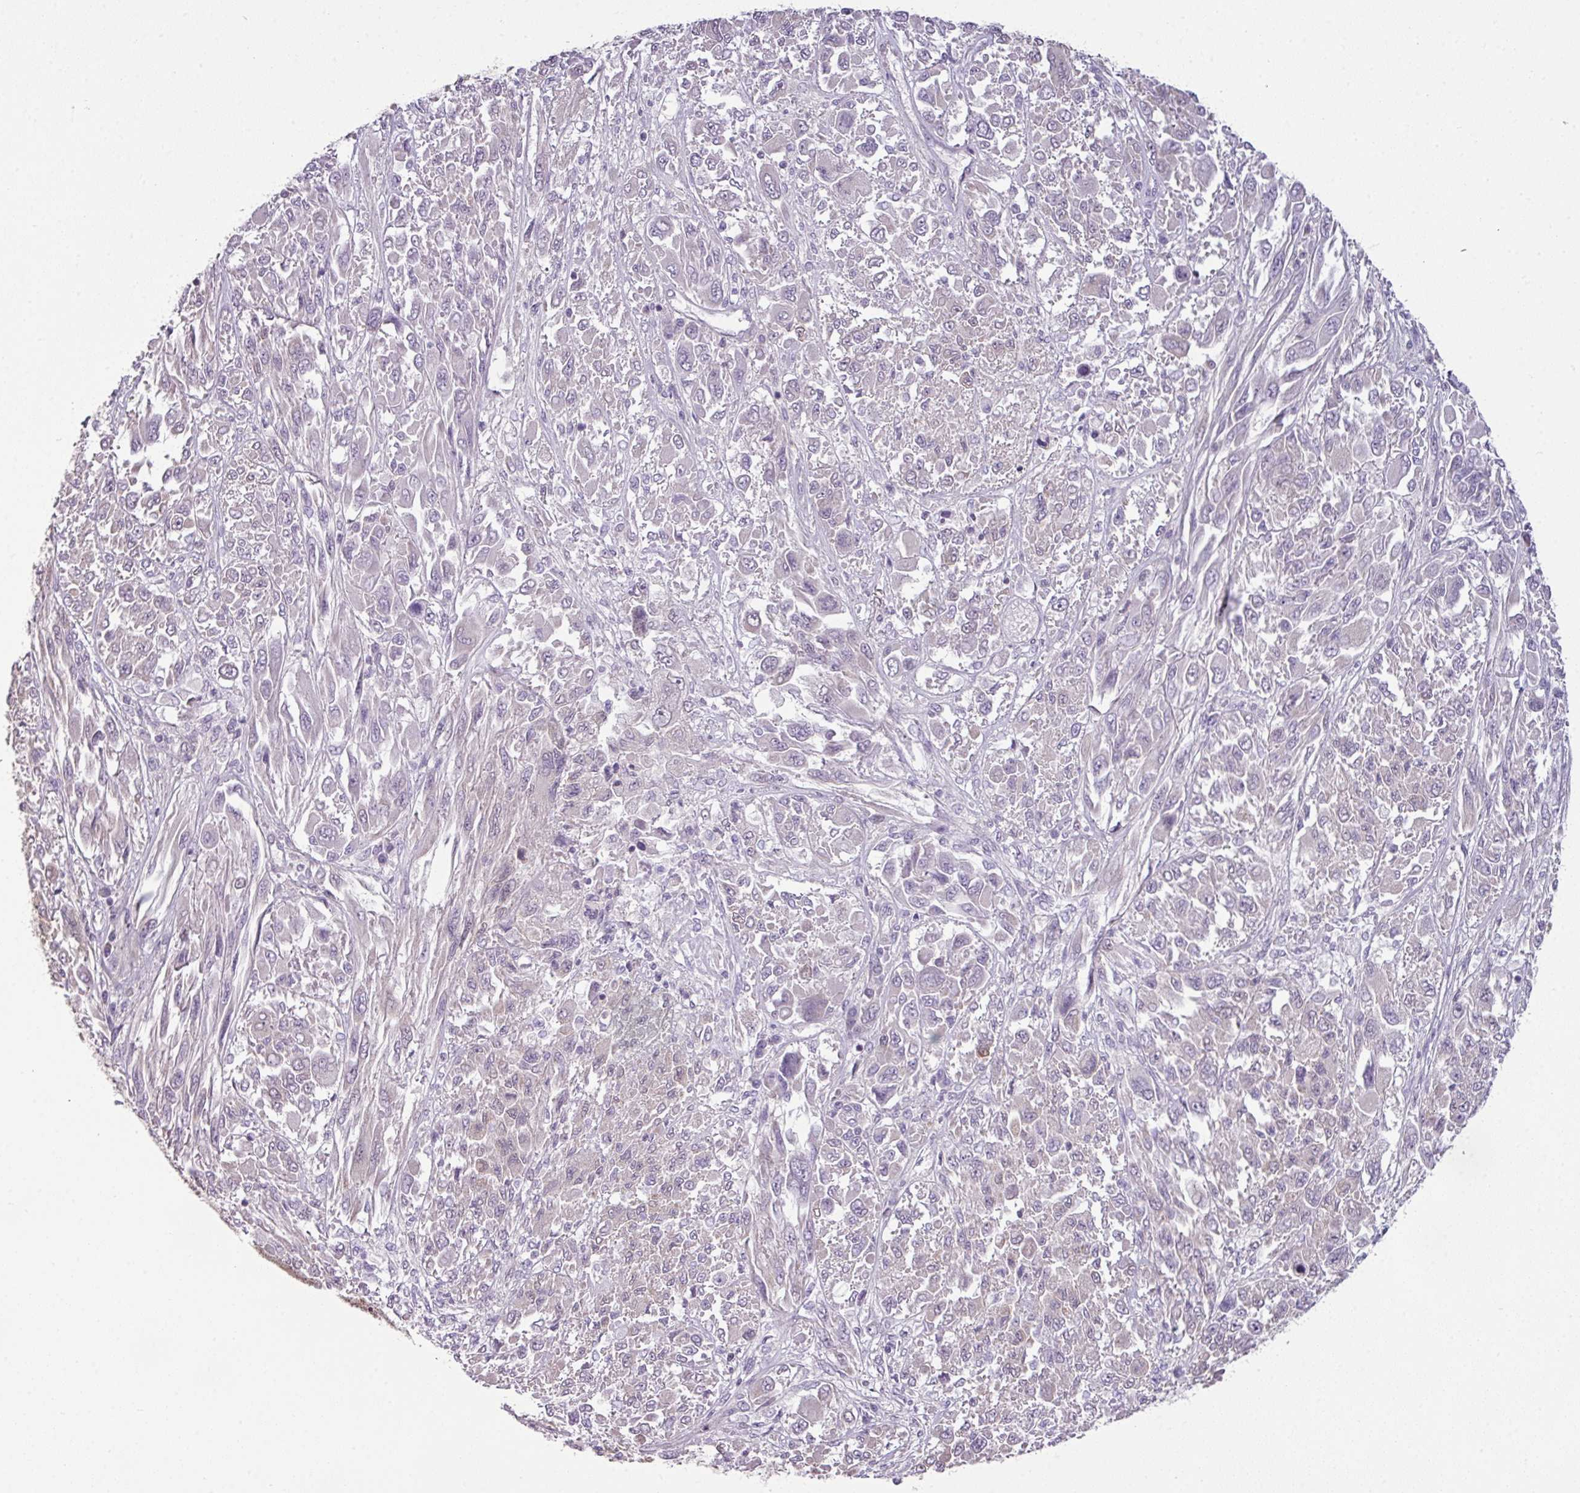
{"staining": {"intensity": "negative", "quantity": "none", "location": "none"}, "tissue": "melanoma", "cell_type": "Tumor cells", "image_type": "cancer", "snomed": [{"axis": "morphology", "description": "Malignant melanoma, NOS"}, {"axis": "topography", "description": "Skin"}], "caption": "Tumor cells show no significant positivity in malignant melanoma. Nuclei are stained in blue.", "gene": "DERPC", "patient": {"sex": "female", "age": 91}}